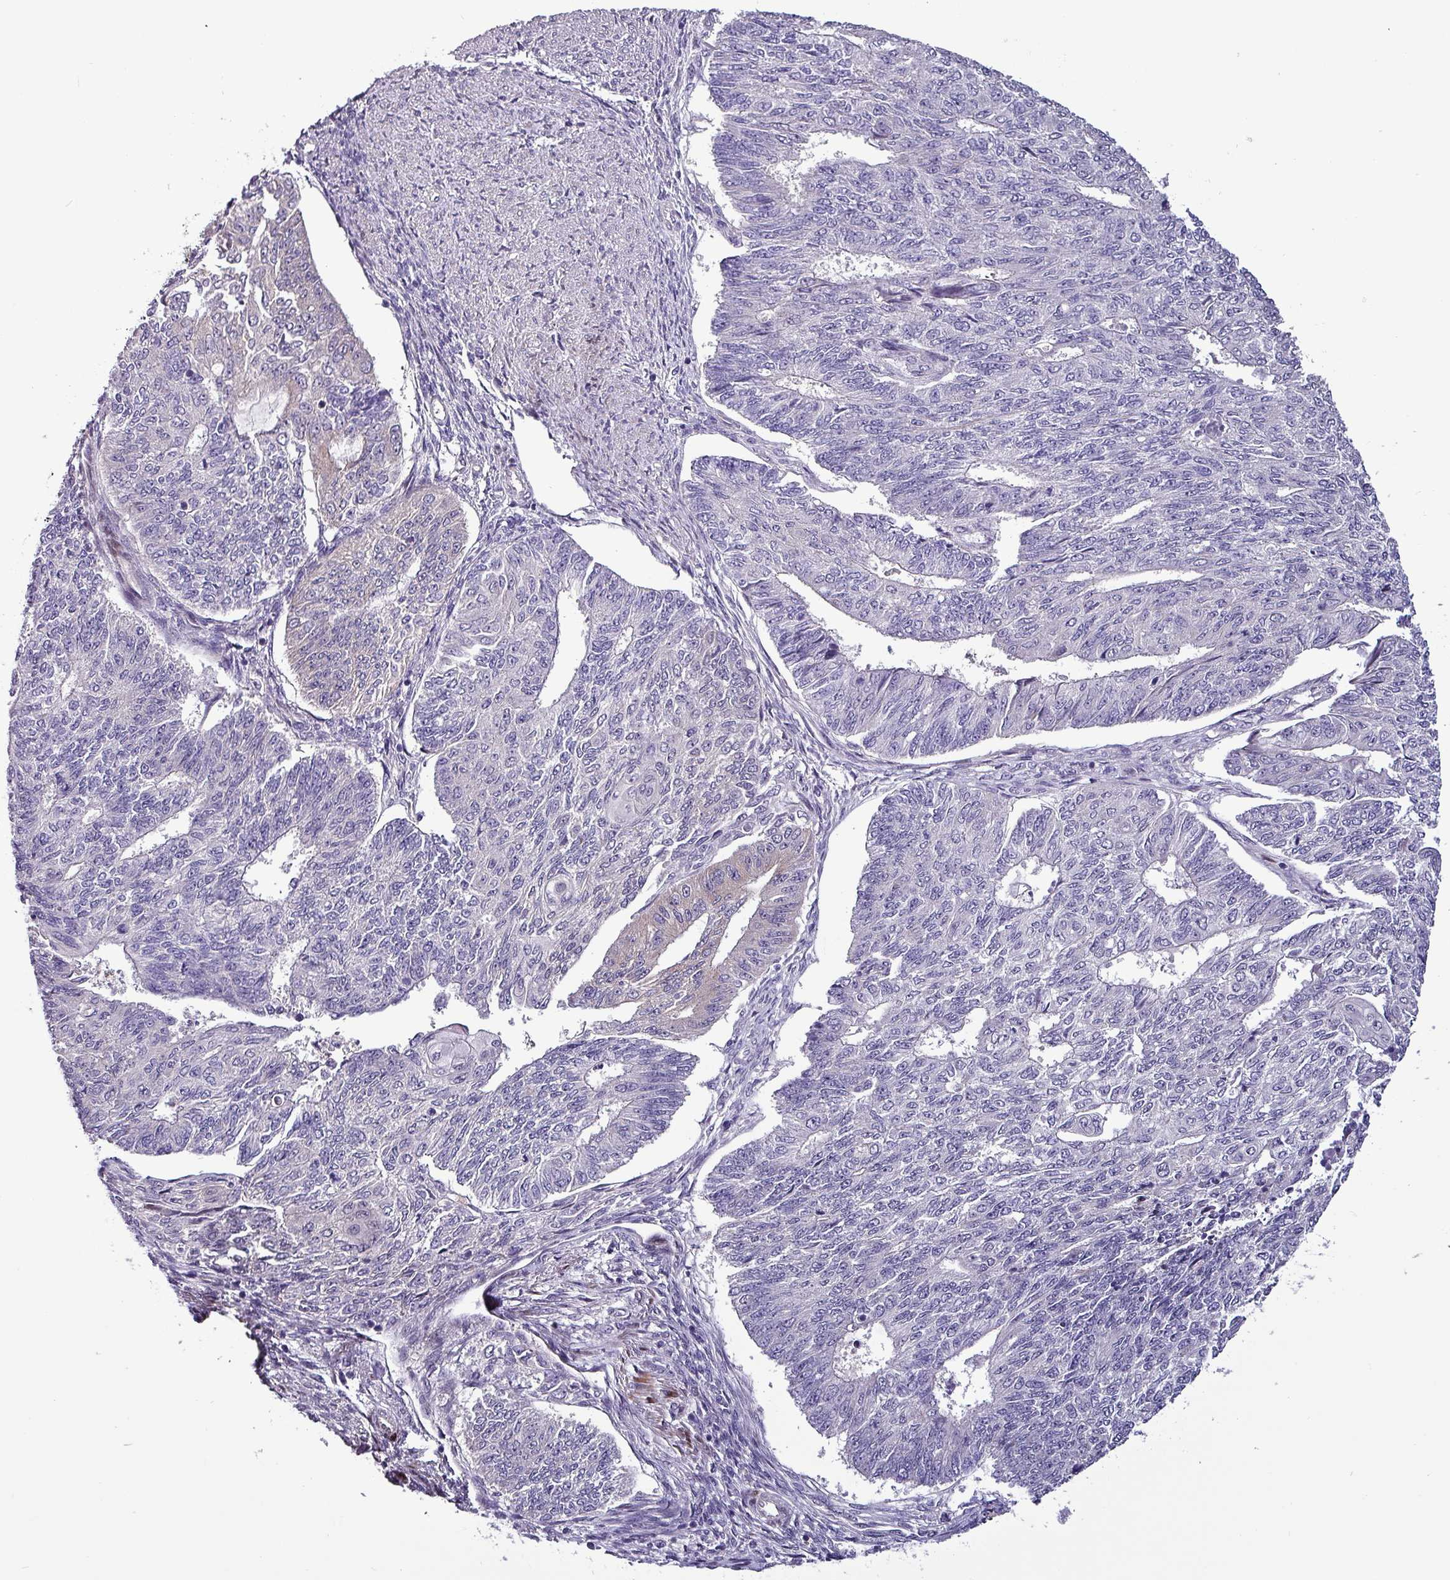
{"staining": {"intensity": "negative", "quantity": "none", "location": "none"}, "tissue": "endometrial cancer", "cell_type": "Tumor cells", "image_type": "cancer", "snomed": [{"axis": "morphology", "description": "Adenocarcinoma, NOS"}, {"axis": "topography", "description": "Endometrium"}], "caption": "This is an immunohistochemistry (IHC) photomicrograph of human endometrial cancer (adenocarcinoma). There is no positivity in tumor cells.", "gene": "GRAPL", "patient": {"sex": "female", "age": 32}}